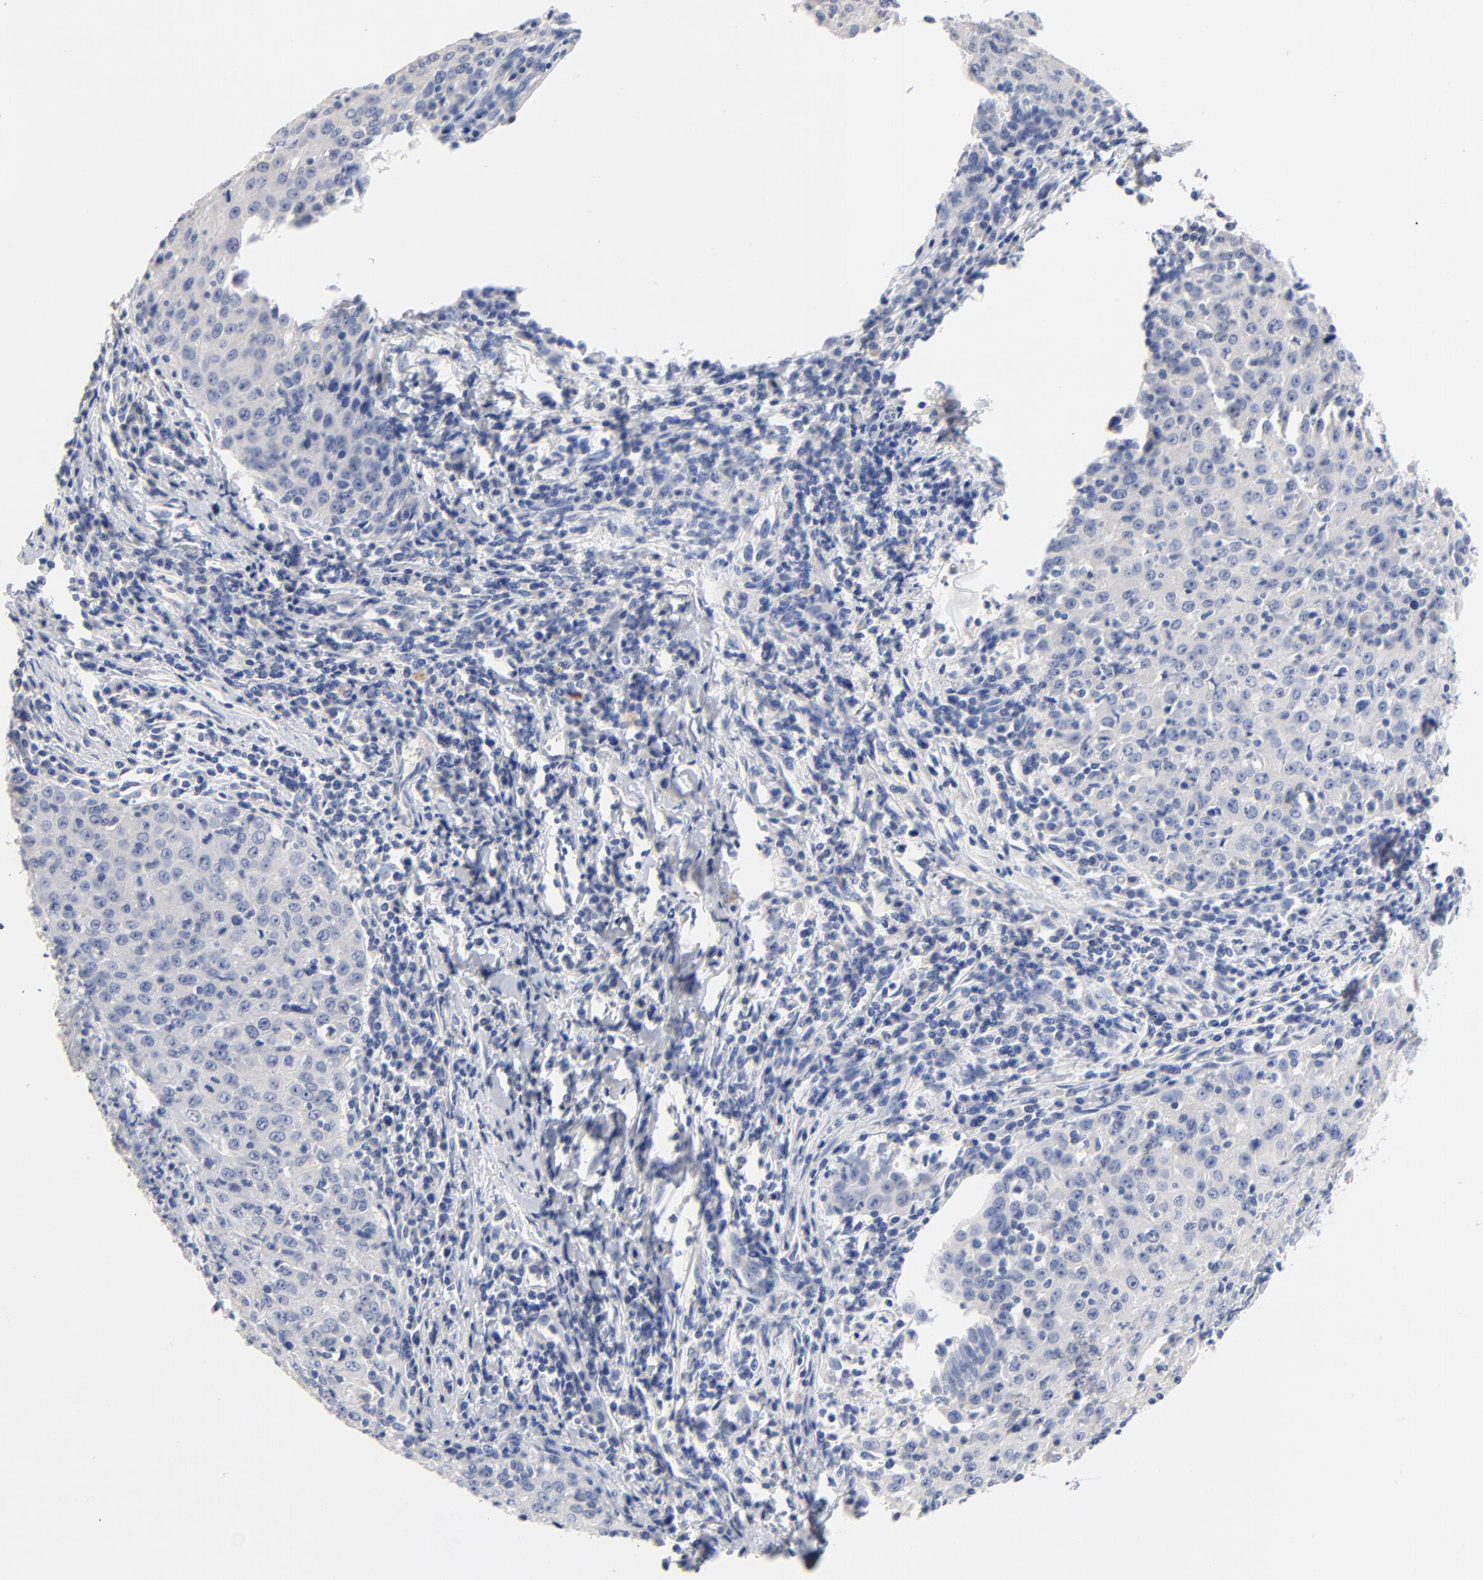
{"staining": {"intensity": "negative", "quantity": "none", "location": "none"}, "tissue": "cervical cancer", "cell_type": "Tumor cells", "image_type": "cancer", "snomed": [{"axis": "morphology", "description": "Squamous cell carcinoma, NOS"}, {"axis": "topography", "description": "Cervix"}], "caption": "An image of cervical cancer (squamous cell carcinoma) stained for a protein reveals no brown staining in tumor cells.", "gene": "CPS1", "patient": {"sex": "female", "age": 27}}